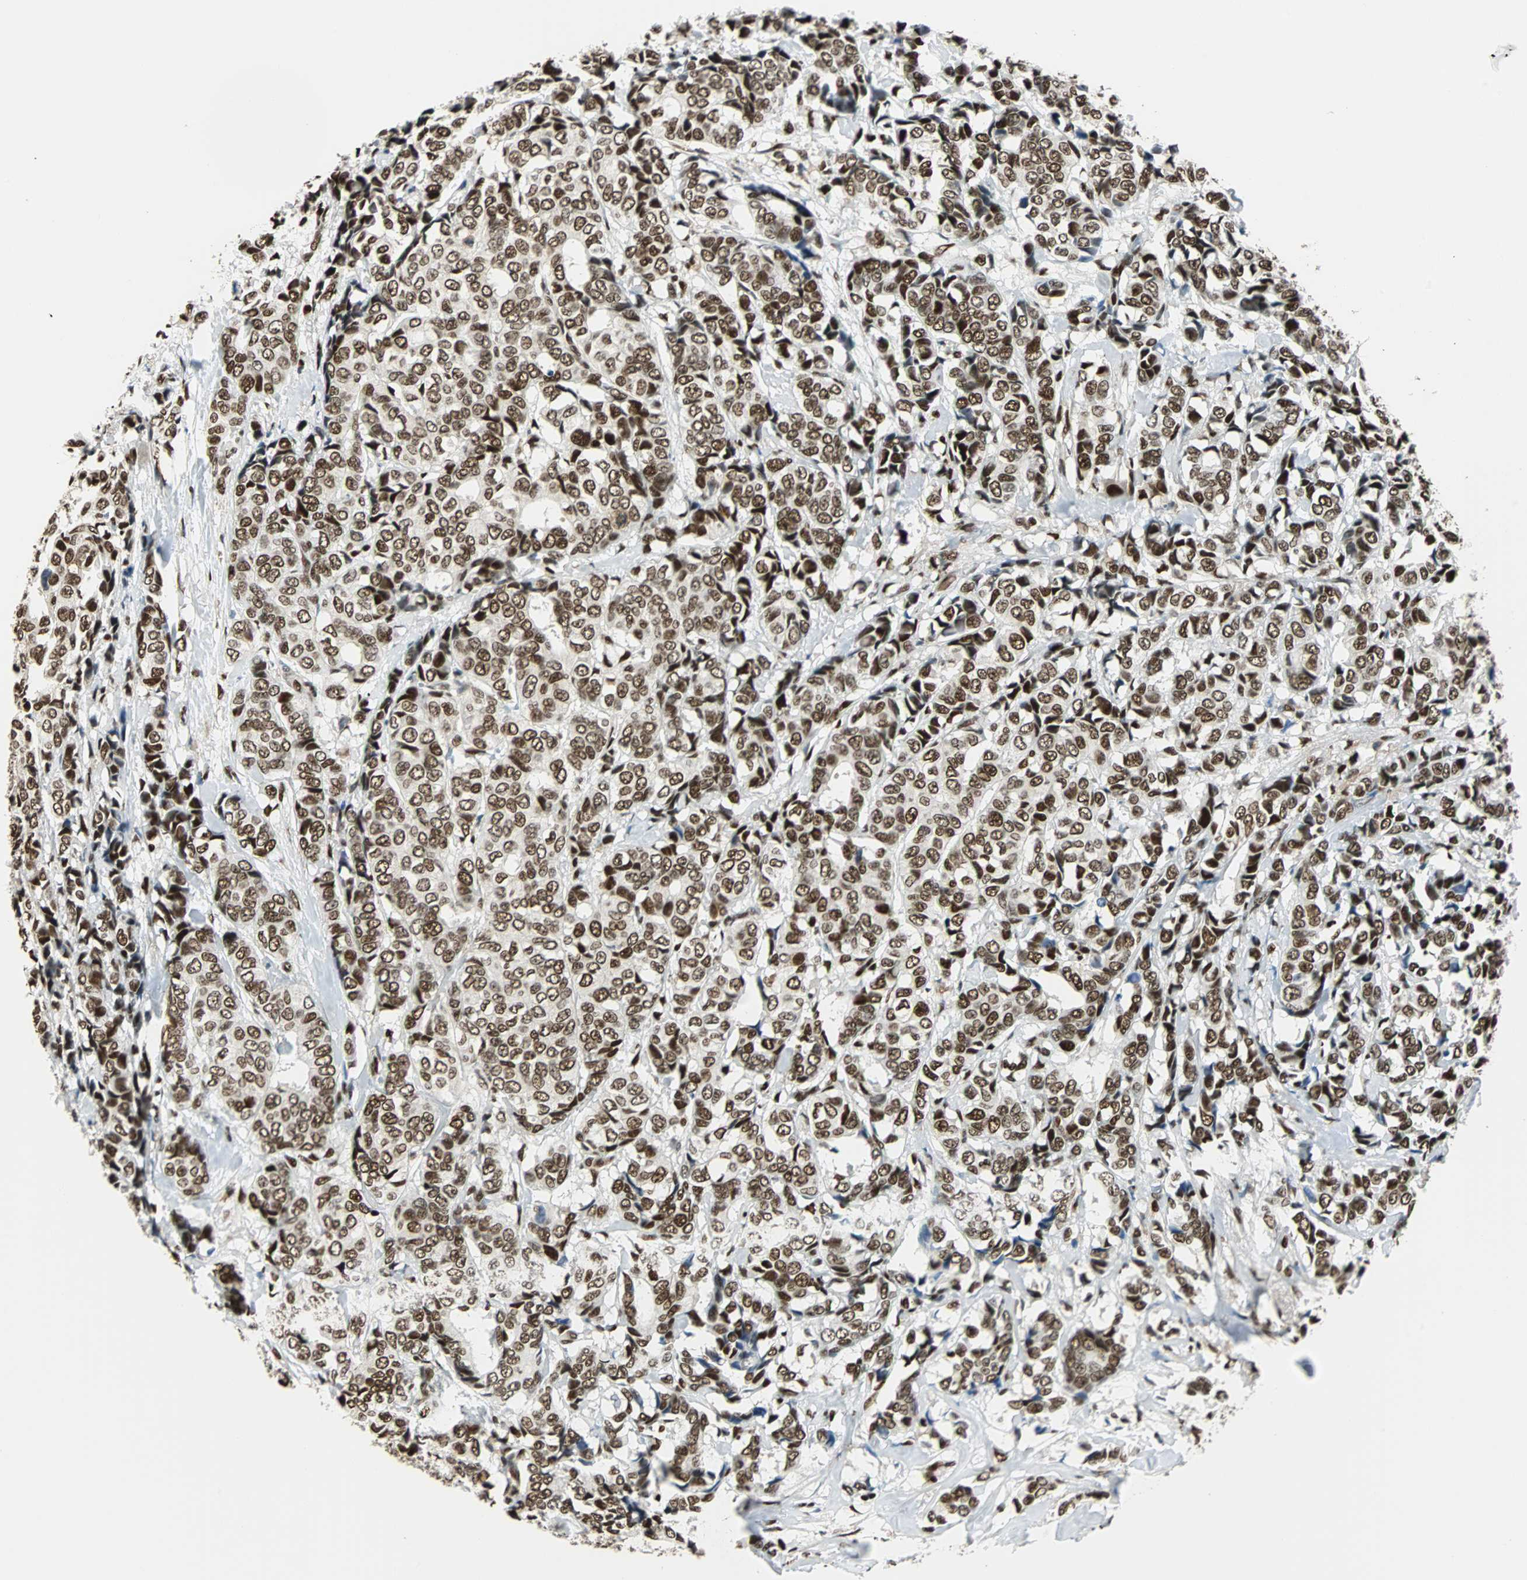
{"staining": {"intensity": "strong", "quantity": ">75%", "location": "nuclear"}, "tissue": "breast cancer", "cell_type": "Tumor cells", "image_type": "cancer", "snomed": [{"axis": "morphology", "description": "Duct carcinoma"}, {"axis": "topography", "description": "Breast"}], "caption": "Strong nuclear positivity is seen in about >75% of tumor cells in breast cancer (infiltrating ductal carcinoma).", "gene": "XRCC4", "patient": {"sex": "female", "age": 87}}